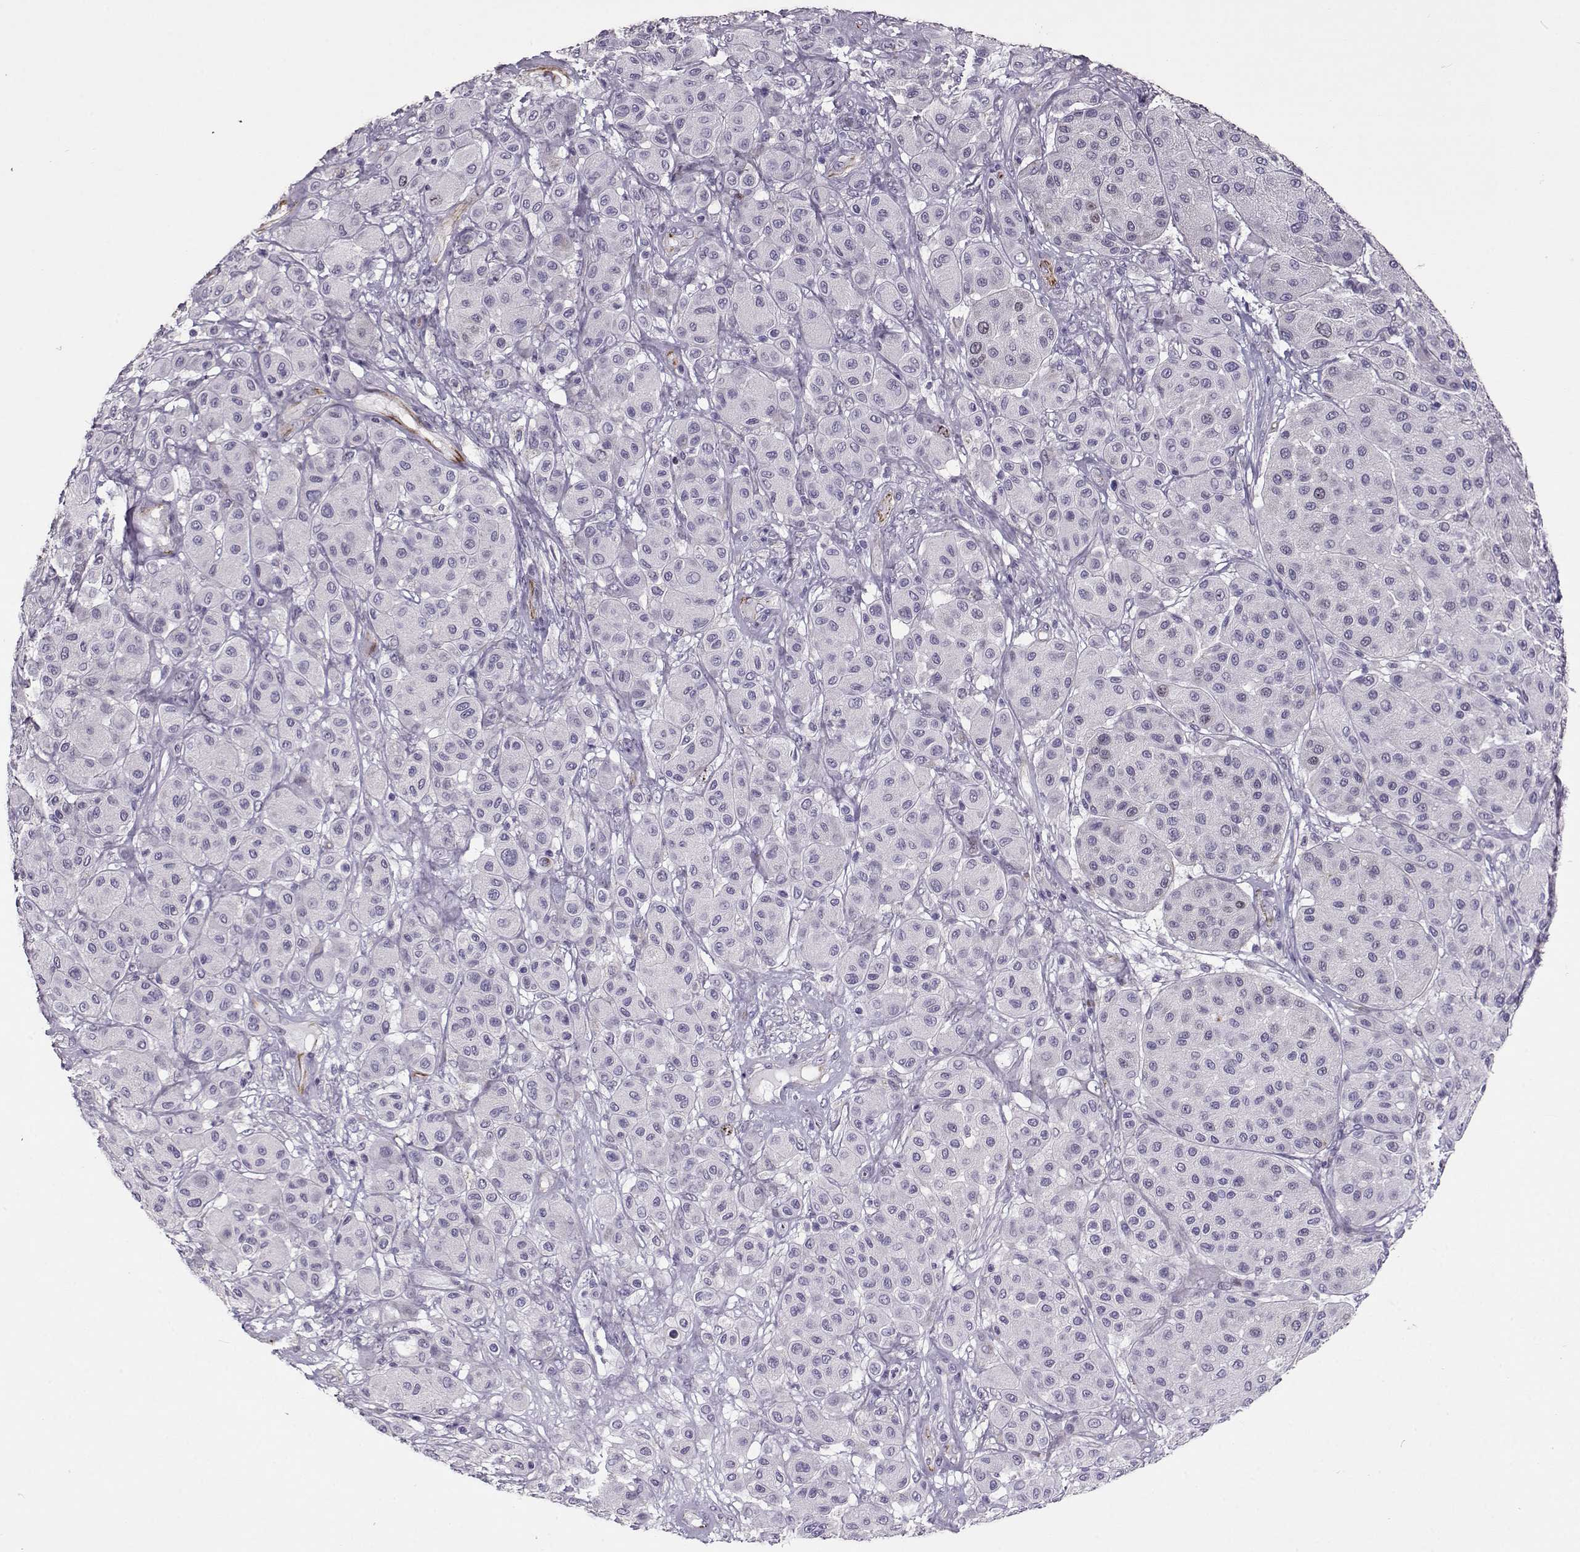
{"staining": {"intensity": "negative", "quantity": "none", "location": "none"}, "tissue": "melanoma", "cell_type": "Tumor cells", "image_type": "cancer", "snomed": [{"axis": "morphology", "description": "Malignant melanoma, Metastatic site"}, {"axis": "topography", "description": "Smooth muscle"}], "caption": "Tumor cells are negative for protein expression in human malignant melanoma (metastatic site).", "gene": "NPW", "patient": {"sex": "male", "age": 41}}